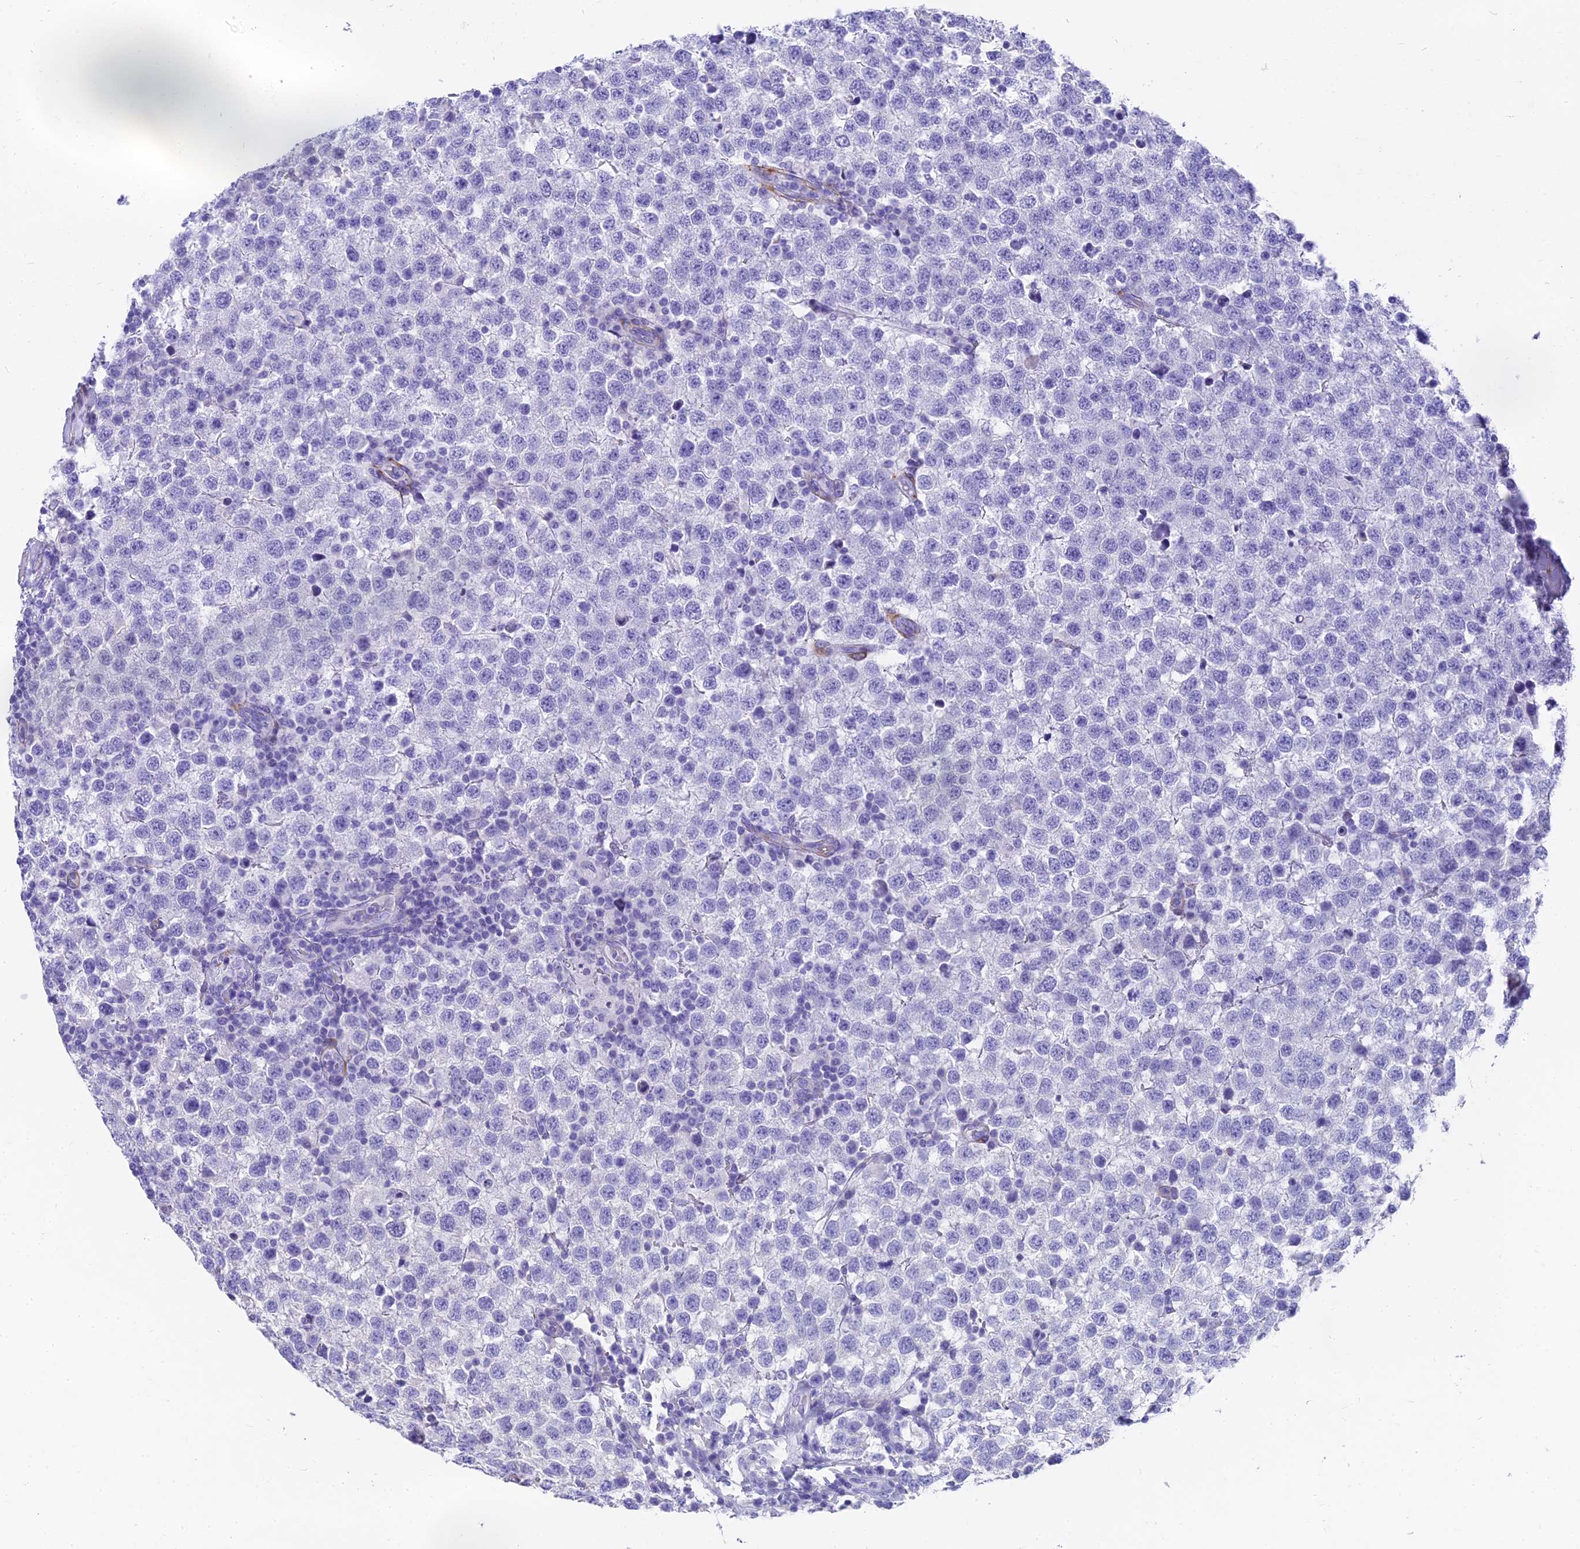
{"staining": {"intensity": "negative", "quantity": "none", "location": "none"}, "tissue": "testis cancer", "cell_type": "Tumor cells", "image_type": "cancer", "snomed": [{"axis": "morphology", "description": "Seminoma, NOS"}, {"axis": "topography", "description": "Testis"}], "caption": "The IHC image has no significant expression in tumor cells of testis seminoma tissue.", "gene": "SLC36A2", "patient": {"sex": "male", "age": 34}}